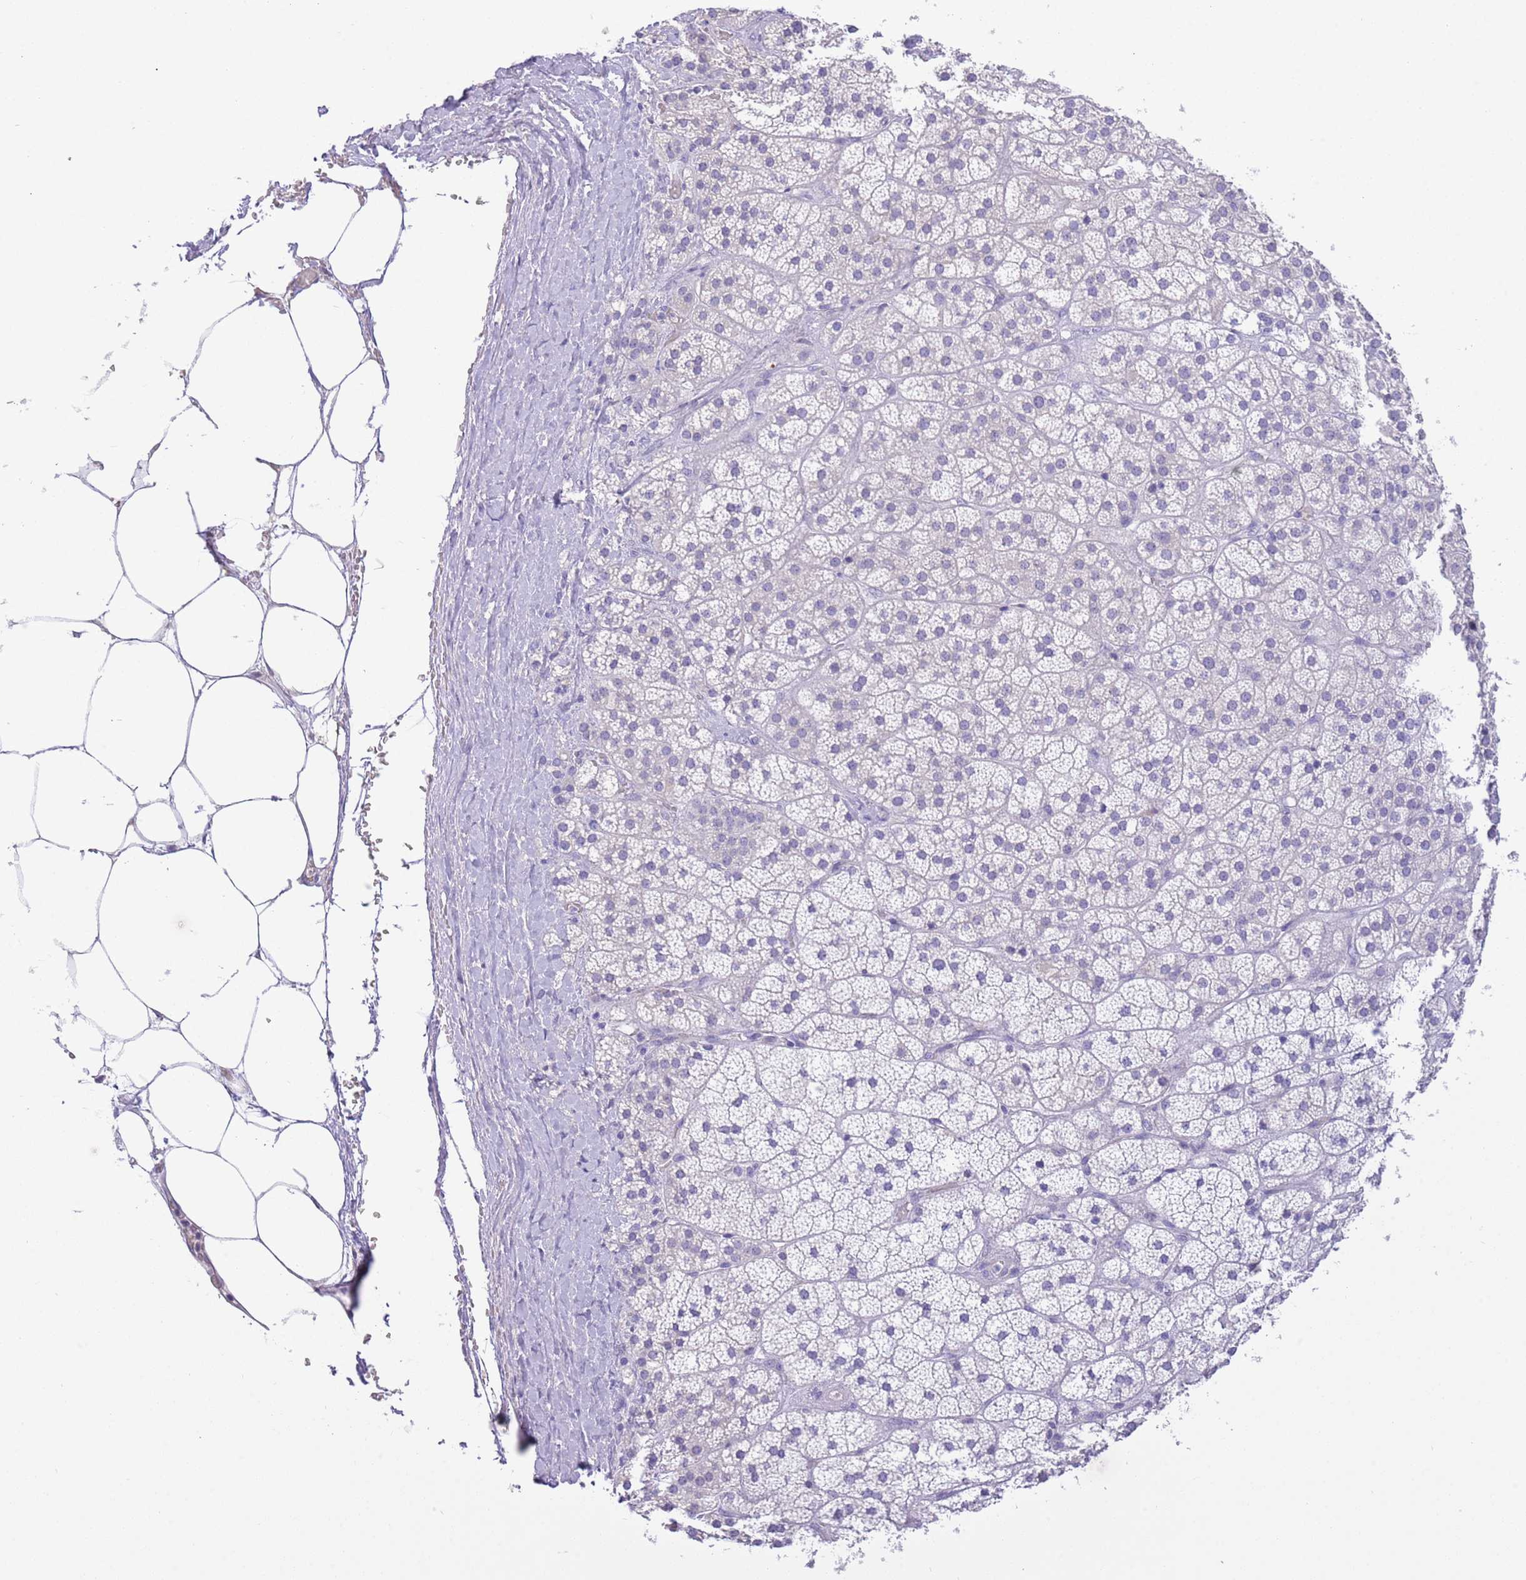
{"staining": {"intensity": "negative", "quantity": "none", "location": "none"}, "tissue": "adrenal gland", "cell_type": "Glandular cells", "image_type": "normal", "snomed": [{"axis": "morphology", "description": "Normal tissue, NOS"}, {"axis": "topography", "description": "Adrenal gland"}], "caption": "Glandular cells are negative for protein expression in normal human adrenal gland.", "gene": "SFTPA1", "patient": {"sex": "female", "age": 70}}